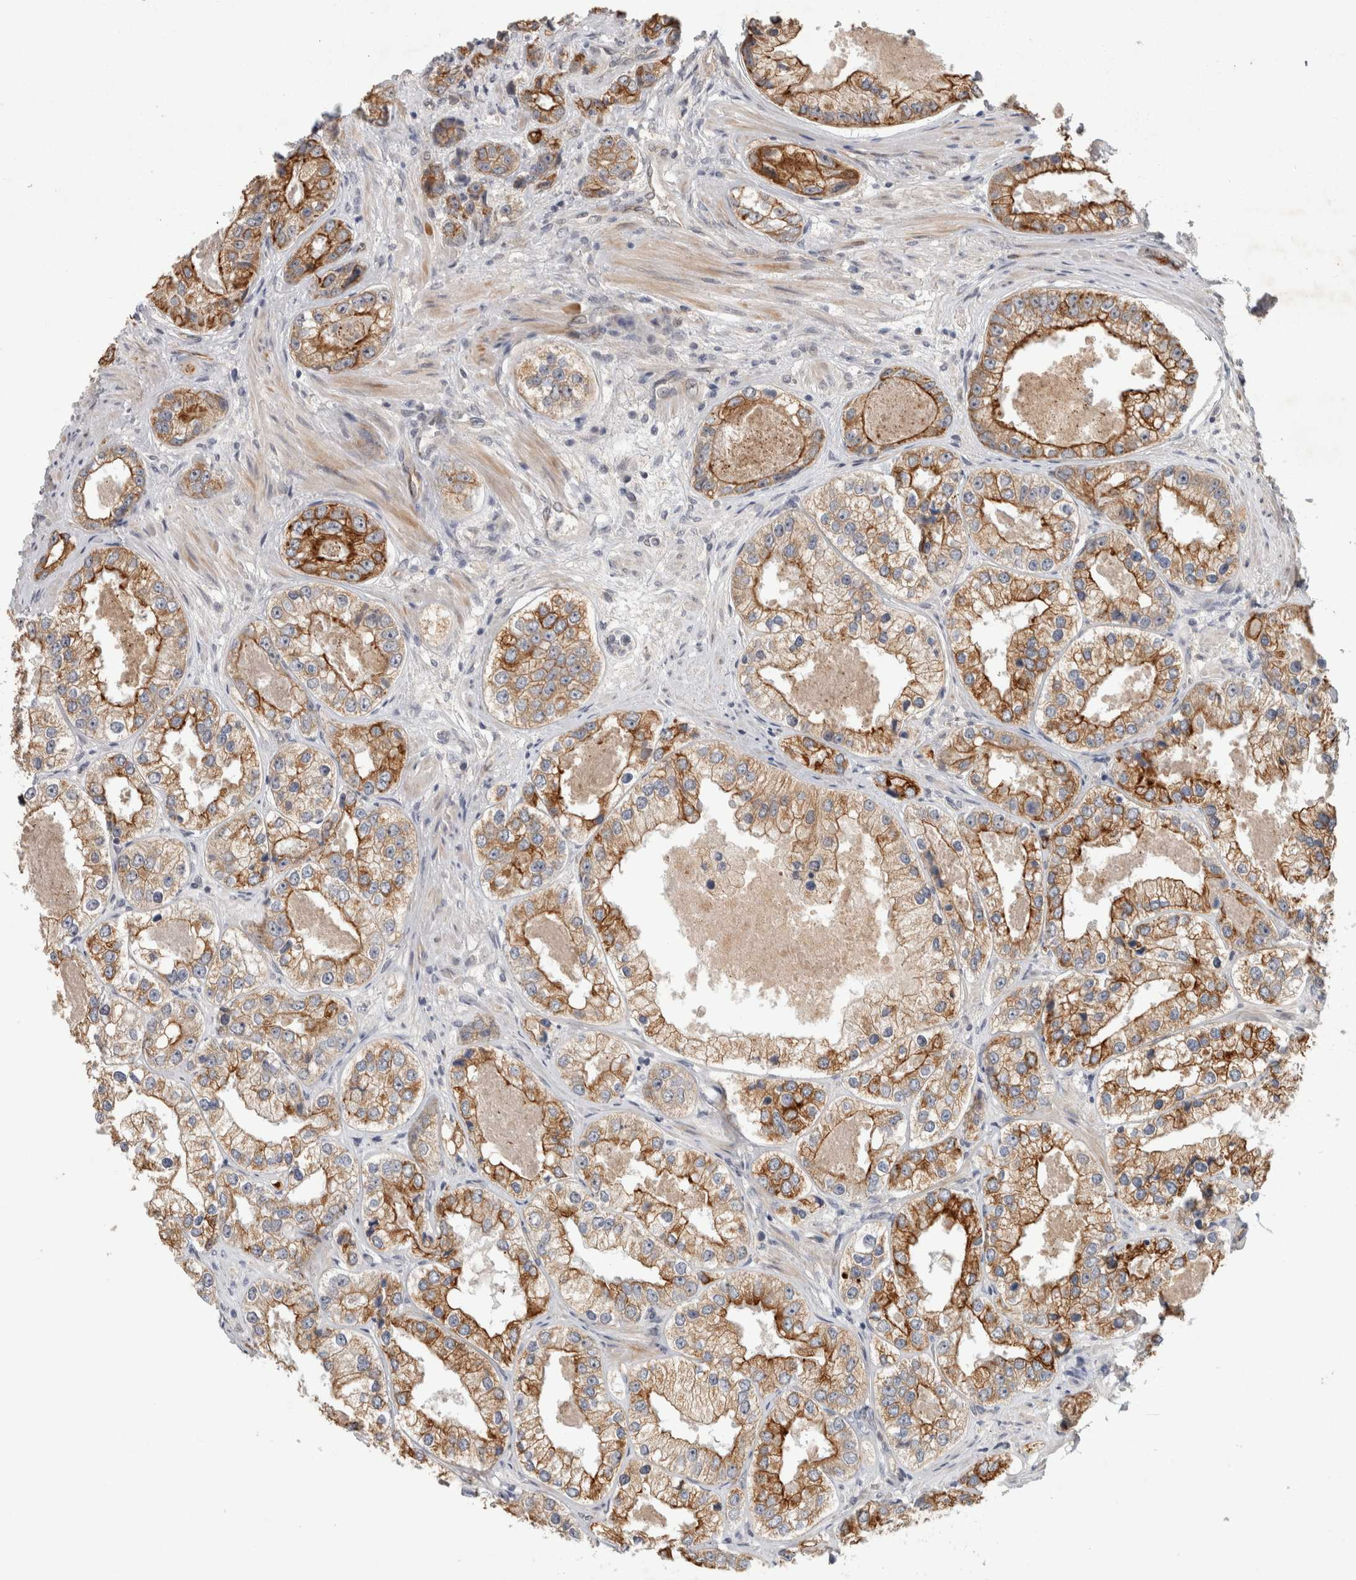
{"staining": {"intensity": "strong", "quantity": ">75%", "location": "cytoplasmic/membranous"}, "tissue": "prostate cancer", "cell_type": "Tumor cells", "image_type": "cancer", "snomed": [{"axis": "morphology", "description": "Adenocarcinoma, High grade"}, {"axis": "topography", "description": "Prostate"}], "caption": "Prostate cancer stained for a protein (brown) displays strong cytoplasmic/membranous positive staining in about >75% of tumor cells.", "gene": "CRISPLD1", "patient": {"sex": "male", "age": 61}}